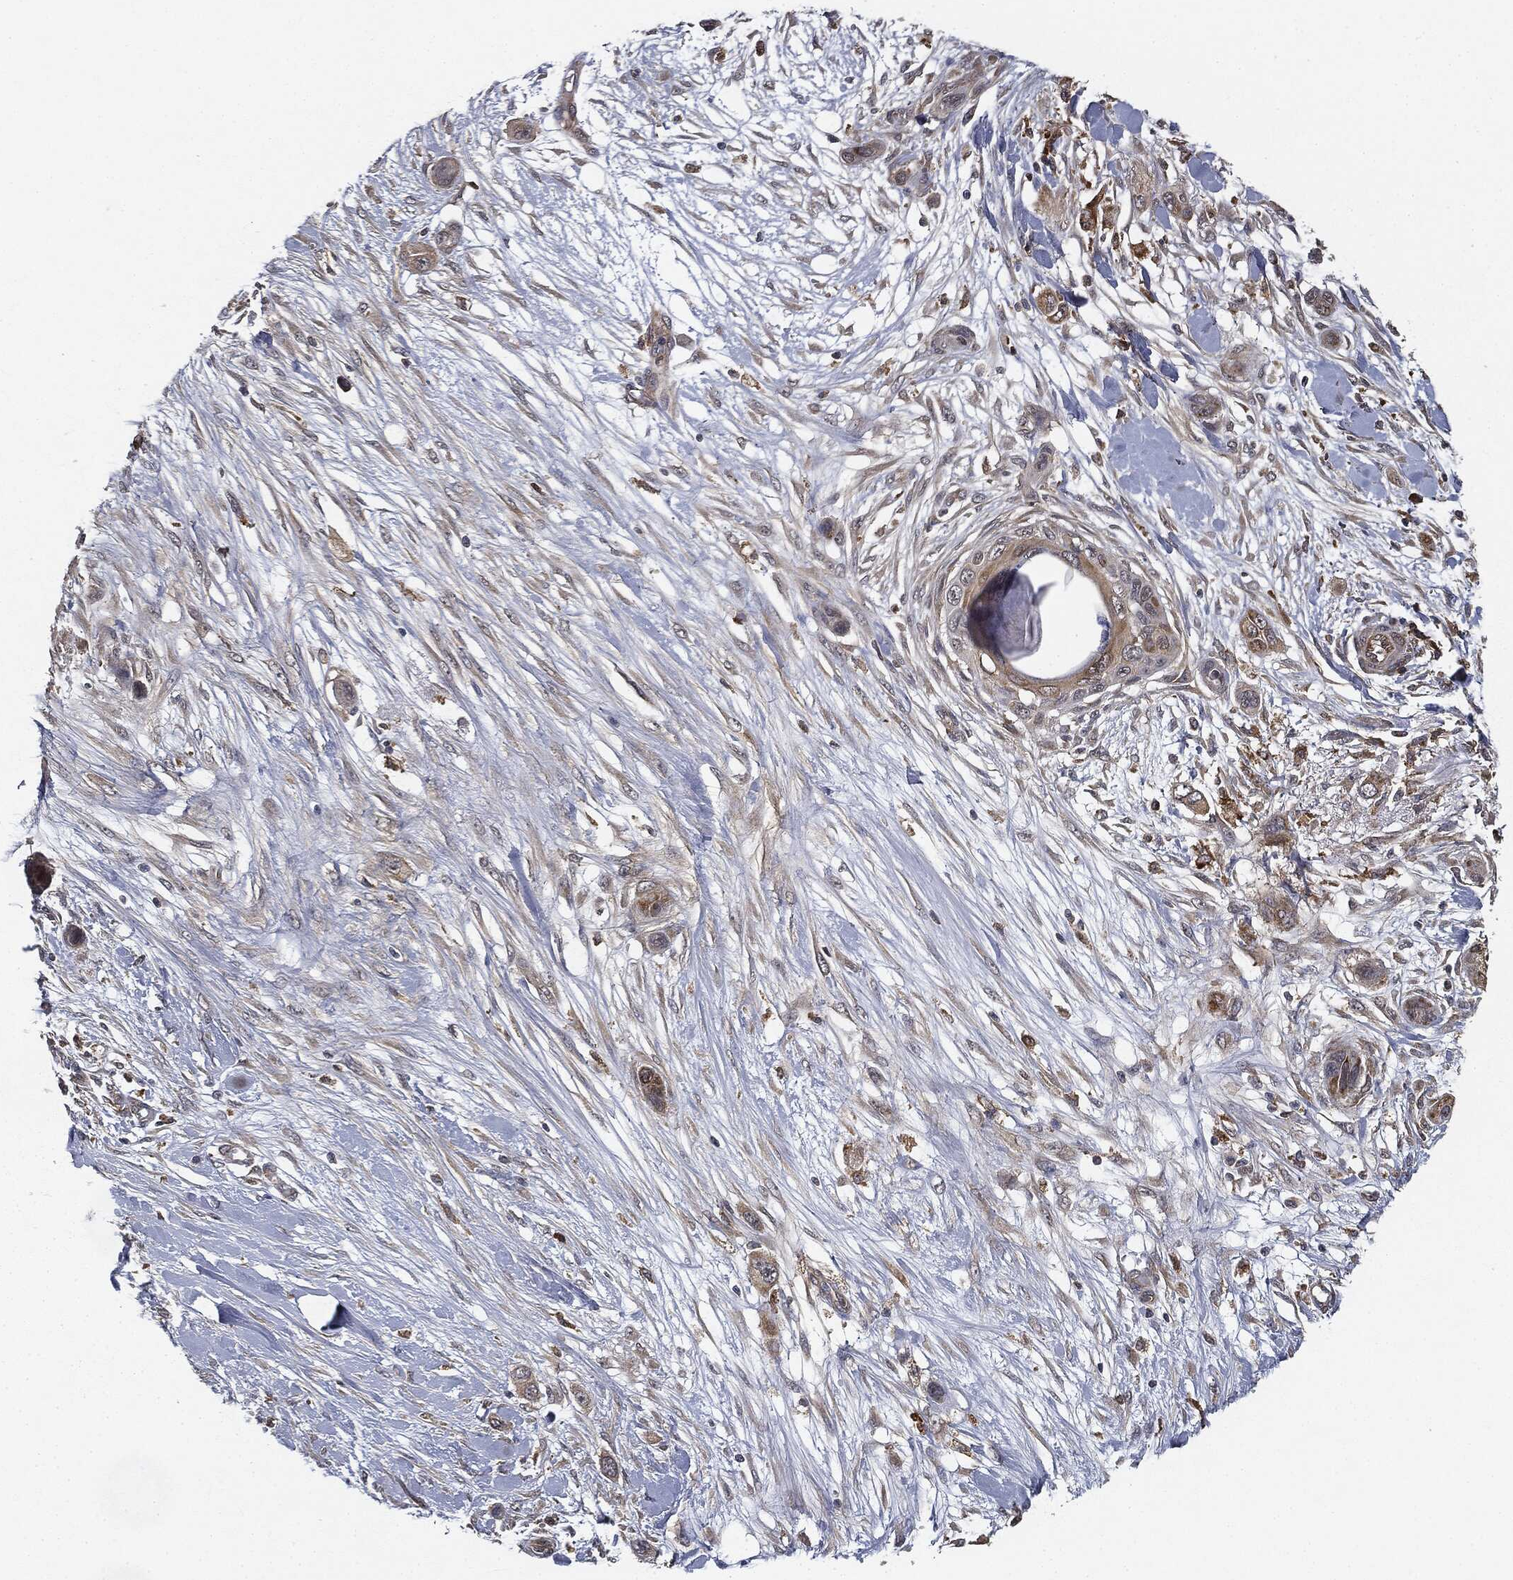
{"staining": {"intensity": "weak", "quantity": "25%-75%", "location": "cytoplasmic/membranous"}, "tissue": "skin cancer", "cell_type": "Tumor cells", "image_type": "cancer", "snomed": [{"axis": "morphology", "description": "Squamous cell carcinoma, NOS"}, {"axis": "topography", "description": "Skin"}], "caption": "A histopathology image showing weak cytoplasmic/membranous positivity in about 25%-75% of tumor cells in skin cancer (squamous cell carcinoma), as visualized by brown immunohistochemical staining.", "gene": "MIER2", "patient": {"sex": "male", "age": 79}}